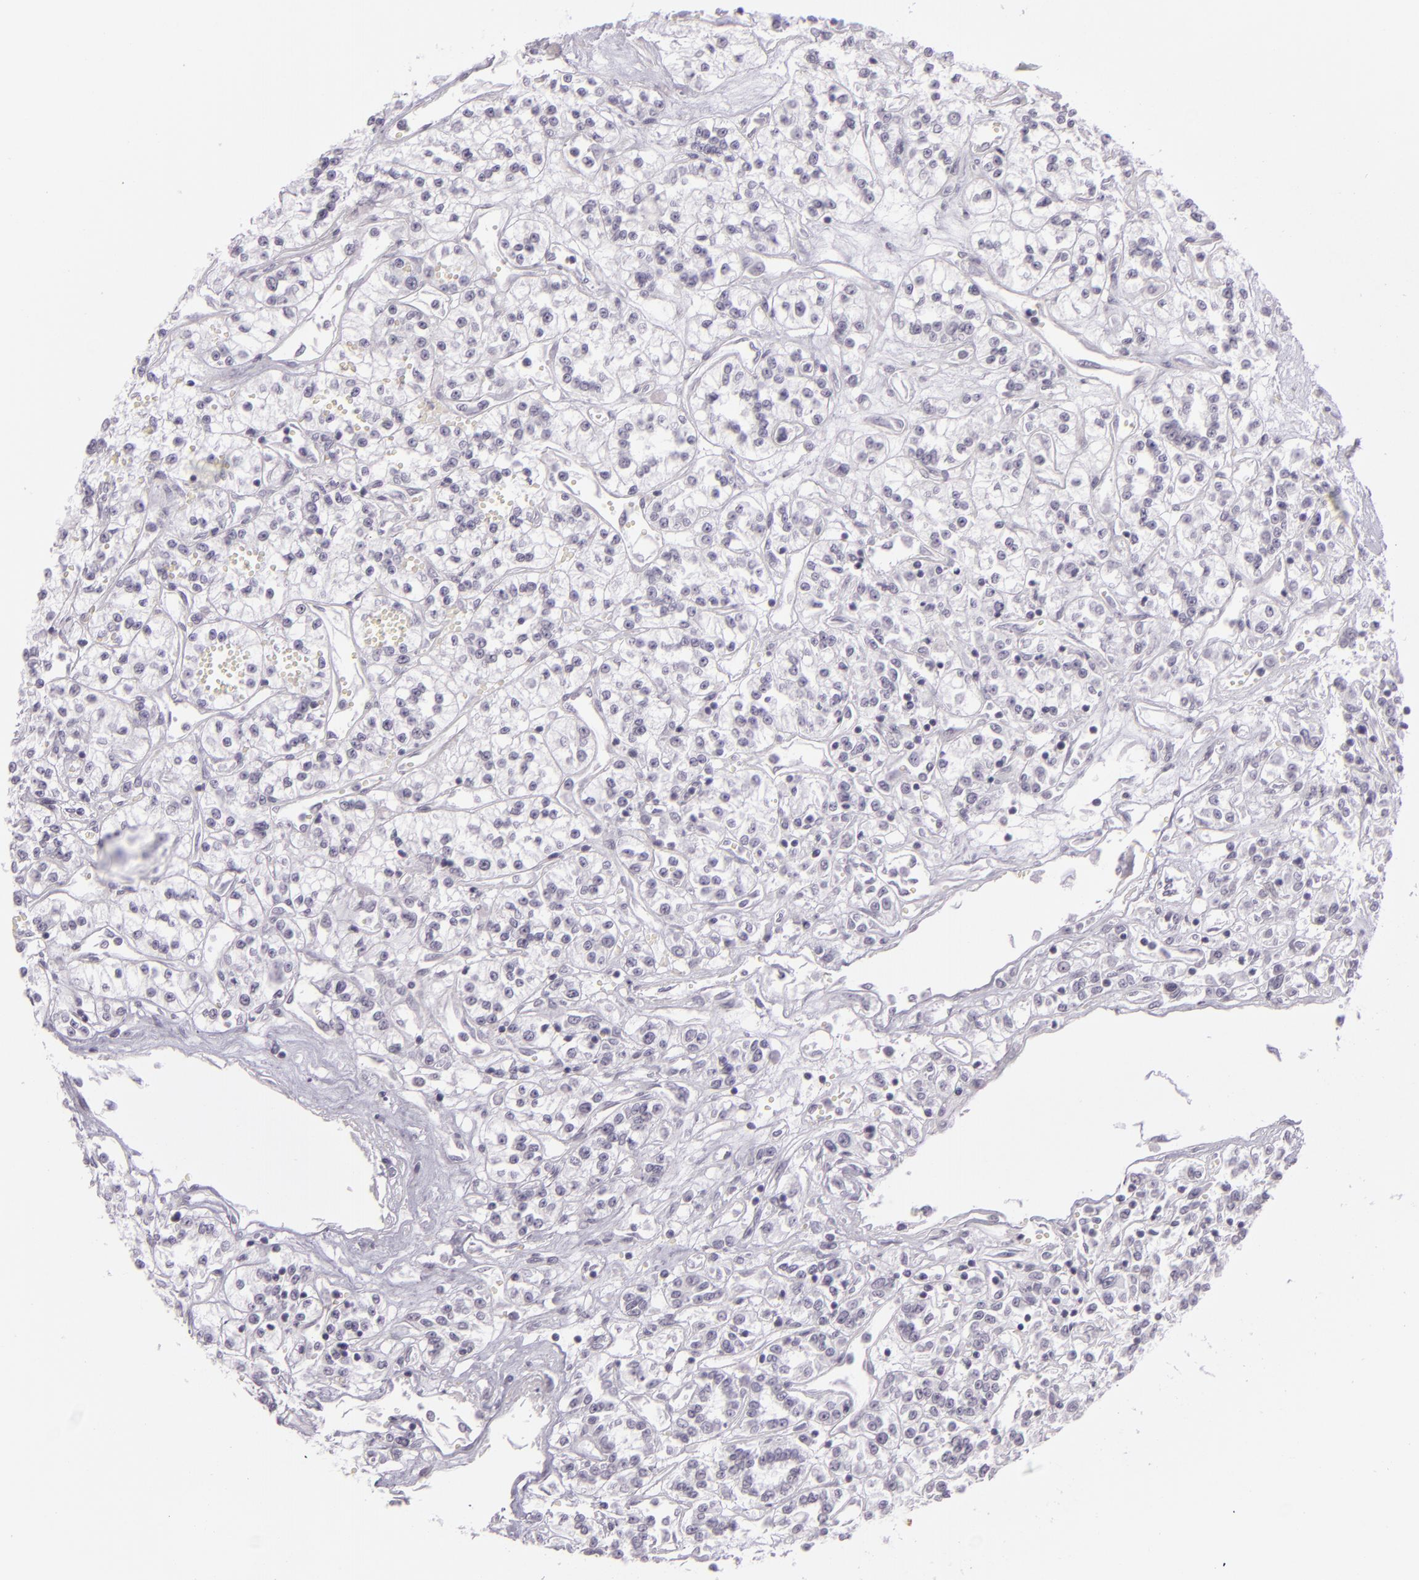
{"staining": {"intensity": "negative", "quantity": "none", "location": "none"}, "tissue": "renal cancer", "cell_type": "Tumor cells", "image_type": "cancer", "snomed": [{"axis": "morphology", "description": "Adenocarcinoma, NOS"}, {"axis": "topography", "description": "Kidney"}], "caption": "The image reveals no staining of tumor cells in renal adenocarcinoma.", "gene": "MCM3", "patient": {"sex": "female", "age": 76}}